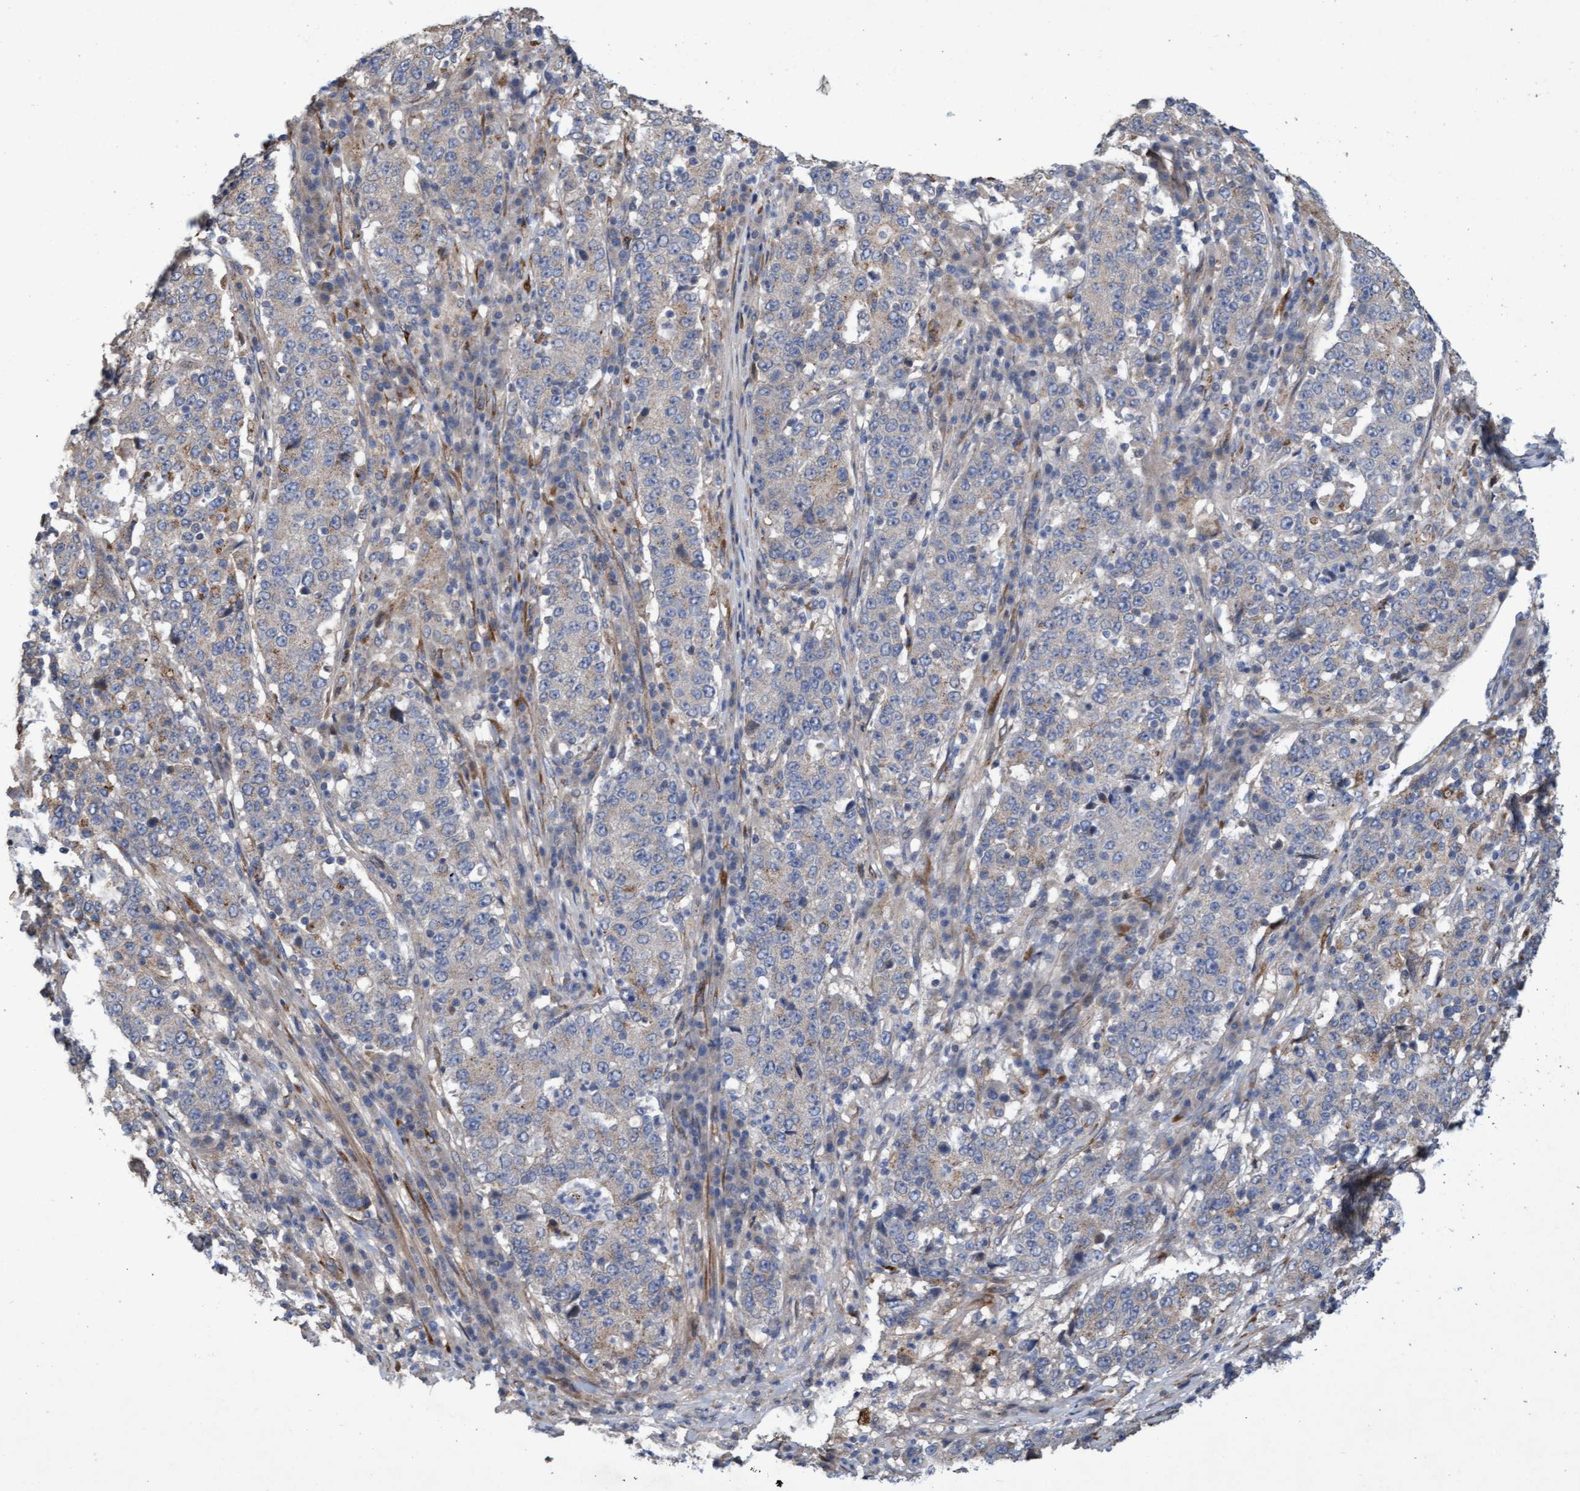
{"staining": {"intensity": "weak", "quantity": "<25%", "location": "cytoplasmic/membranous"}, "tissue": "stomach cancer", "cell_type": "Tumor cells", "image_type": "cancer", "snomed": [{"axis": "morphology", "description": "Adenocarcinoma, NOS"}, {"axis": "topography", "description": "Stomach"}], "caption": "This is an immunohistochemistry photomicrograph of stomach adenocarcinoma. There is no positivity in tumor cells.", "gene": "DDHD2", "patient": {"sex": "male", "age": 59}}